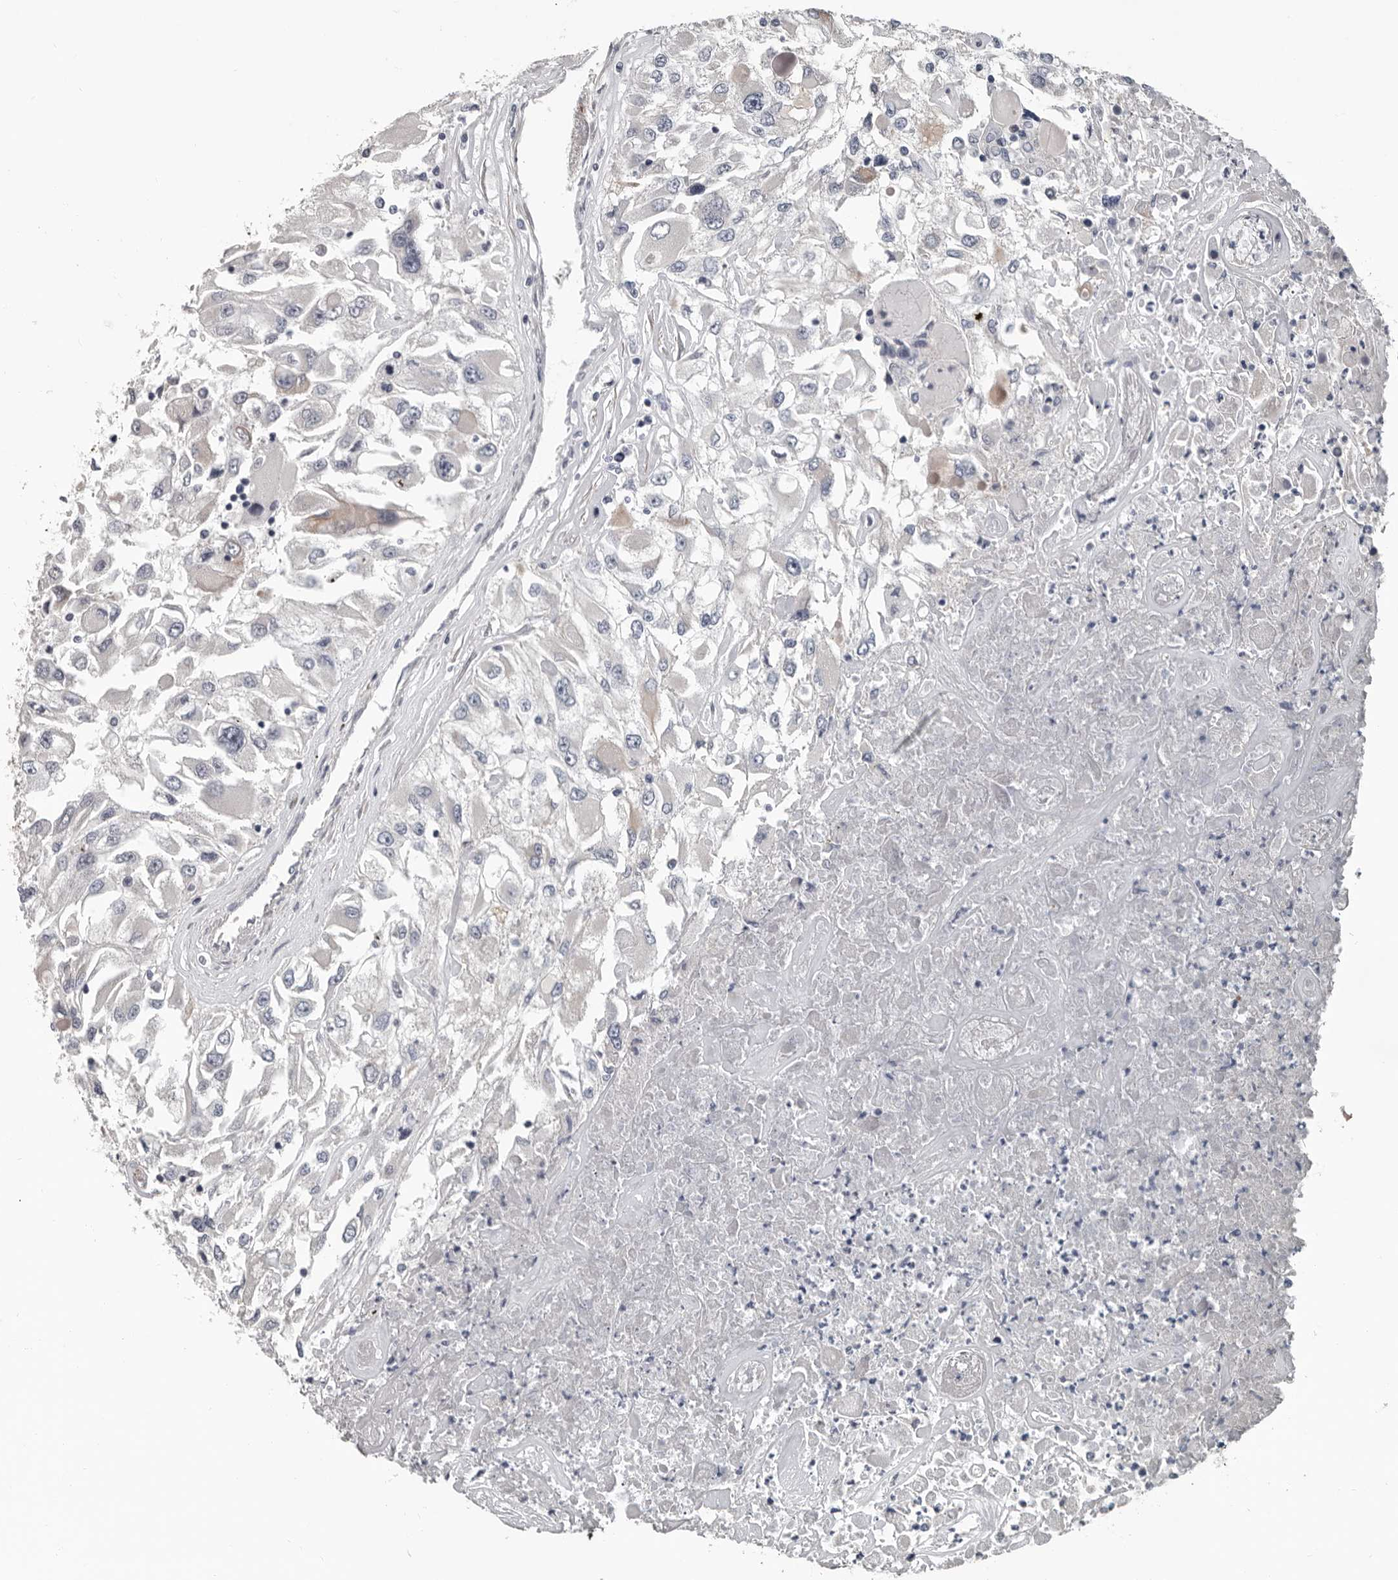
{"staining": {"intensity": "negative", "quantity": "none", "location": "none"}, "tissue": "renal cancer", "cell_type": "Tumor cells", "image_type": "cancer", "snomed": [{"axis": "morphology", "description": "Adenocarcinoma, NOS"}, {"axis": "topography", "description": "Kidney"}], "caption": "Renal cancer was stained to show a protein in brown. There is no significant expression in tumor cells.", "gene": "DPY19L4", "patient": {"sex": "female", "age": 52}}